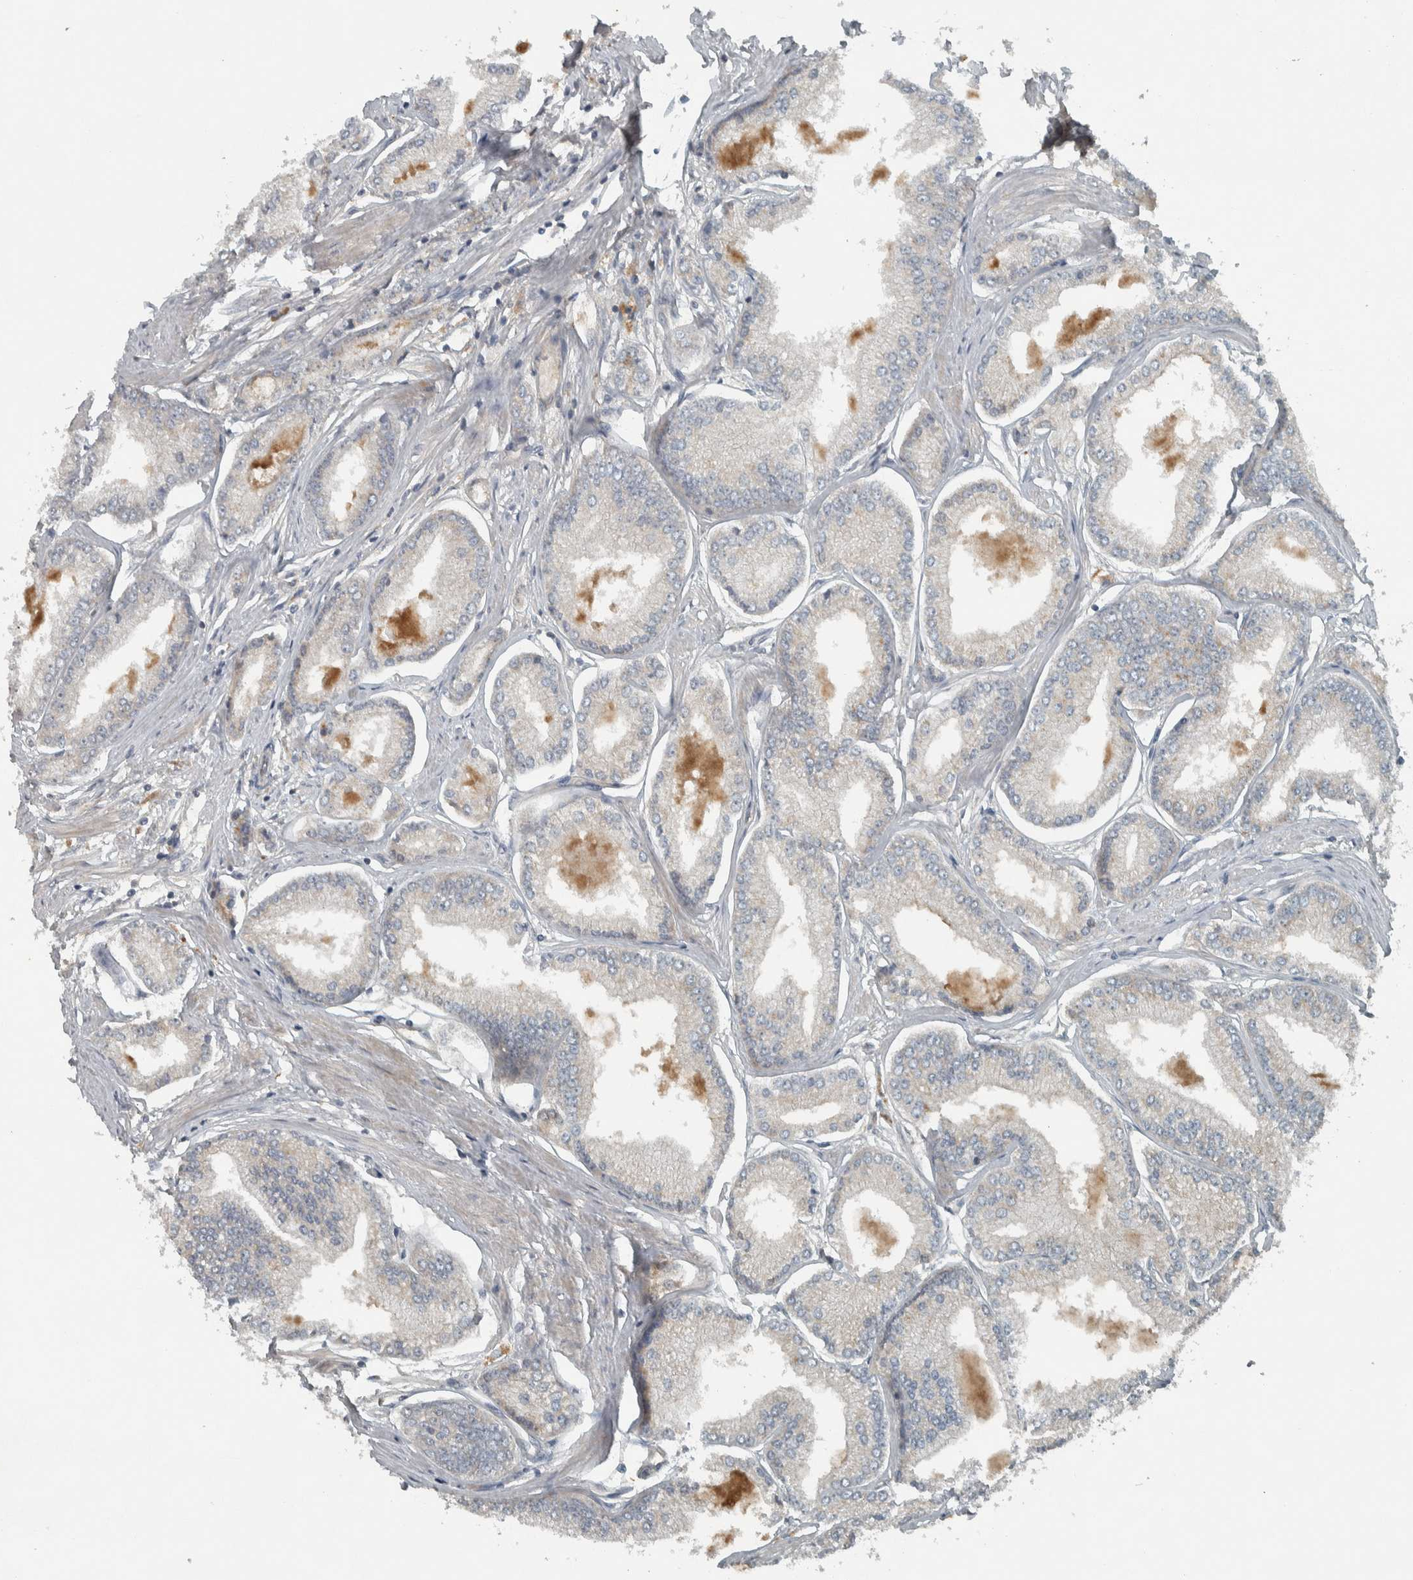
{"staining": {"intensity": "negative", "quantity": "none", "location": "none"}, "tissue": "prostate cancer", "cell_type": "Tumor cells", "image_type": "cancer", "snomed": [{"axis": "morphology", "description": "Adenocarcinoma, Low grade"}, {"axis": "topography", "description": "Prostate"}], "caption": "The IHC micrograph has no significant staining in tumor cells of adenocarcinoma (low-grade) (prostate) tissue.", "gene": "CLCN2", "patient": {"sex": "male", "age": 52}}